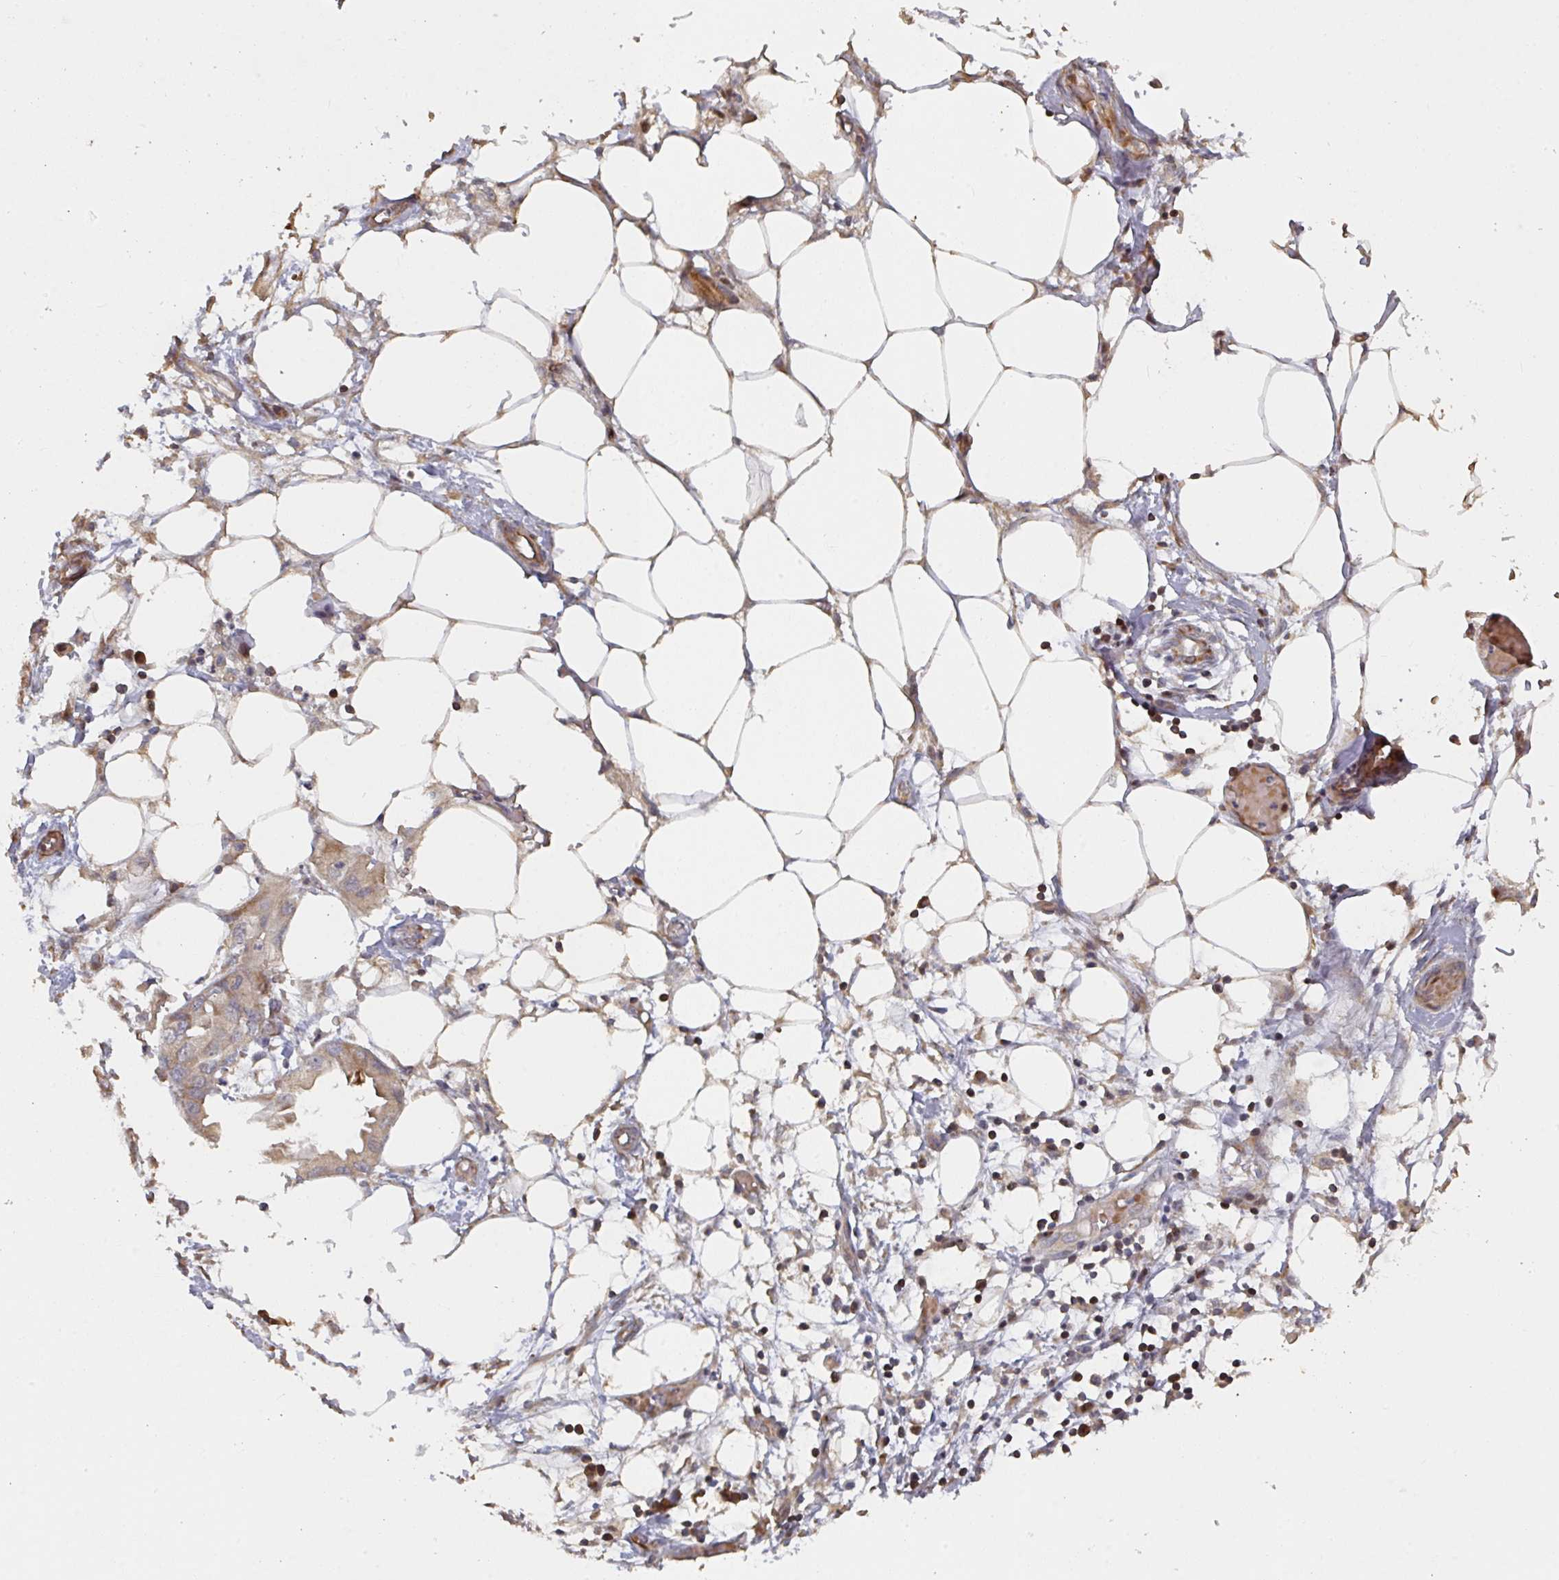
{"staining": {"intensity": "moderate", "quantity": "<25%", "location": "cytoplasmic/membranous"}, "tissue": "endometrial cancer", "cell_type": "Tumor cells", "image_type": "cancer", "snomed": [{"axis": "morphology", "description": "Adenocarcinoma, NOS"}, {"axis": "morphology", "description": "Adenocarcinoma, metastatic, NOS"}, {"axis": "topography", "description": "Adipose tissue"}, {"axis": "topography", "description": "Endometrium"}], "caption": "Immunohistochemical staining of human endometrial cancer displays moderate cytoplasmic/membranous protein expression in approximately <25% of tumor cells.", "gene": "CA7", "patient": {"sex": "female", "age": 67}}